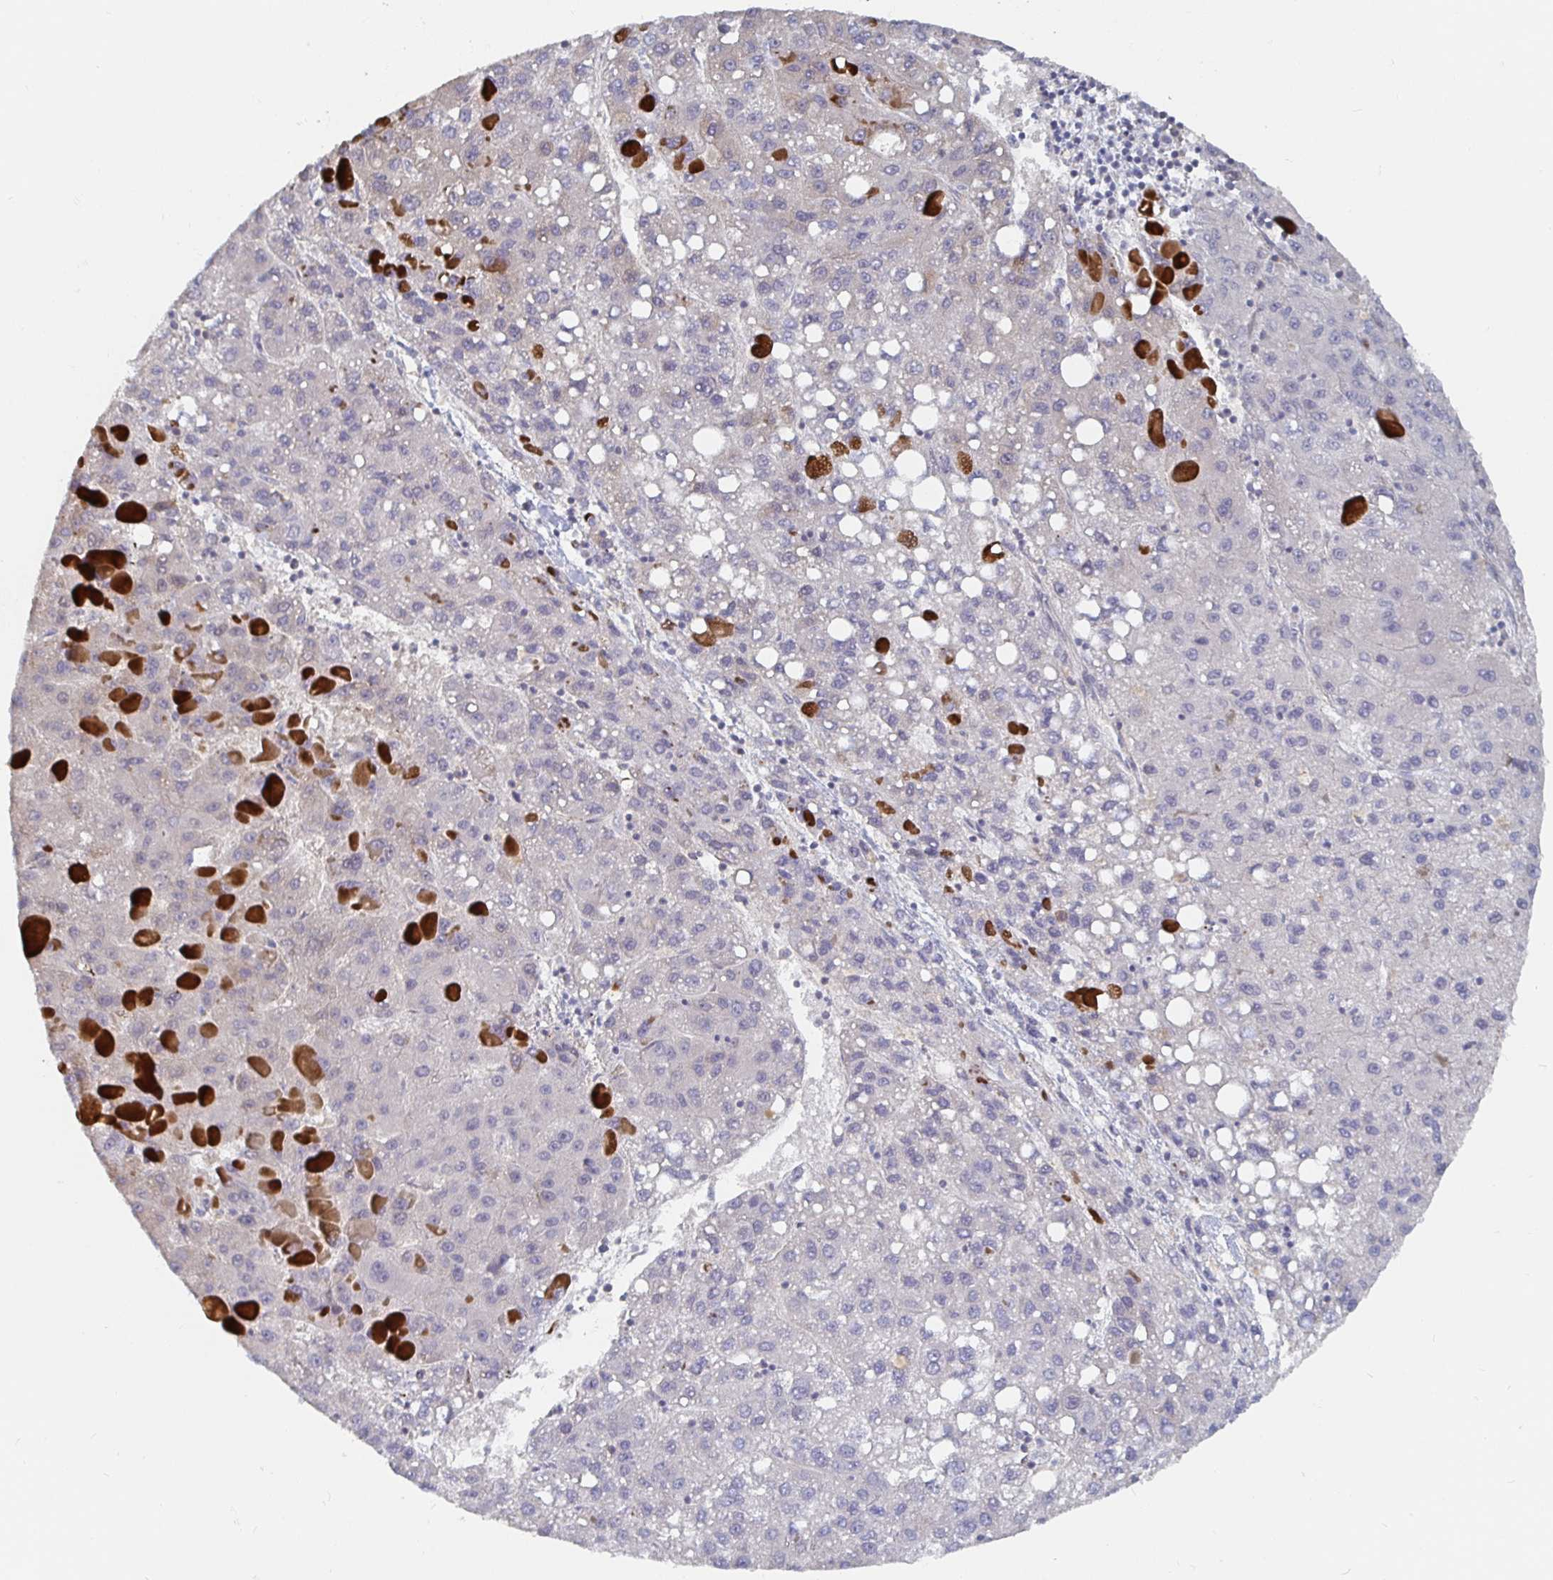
{"staining": {"intensity": "negative", "quantity": "none", "location": "none"}, "tissue": "liver cancer", "cell_type": "Tumor cells", "image_type": "cancer", "snomed": [{"axis": "morphology", "description": "Carcinoma, Hepatocellular, NOS"}, {"axis": "topography", "description": "Liver"}], "caption": "Tumor cells are negative for protein expression in human liver cancer (hepatocellular carcinoma).", "gene": "MEIS1", "patient": {"sex": "female", "age": 82}}